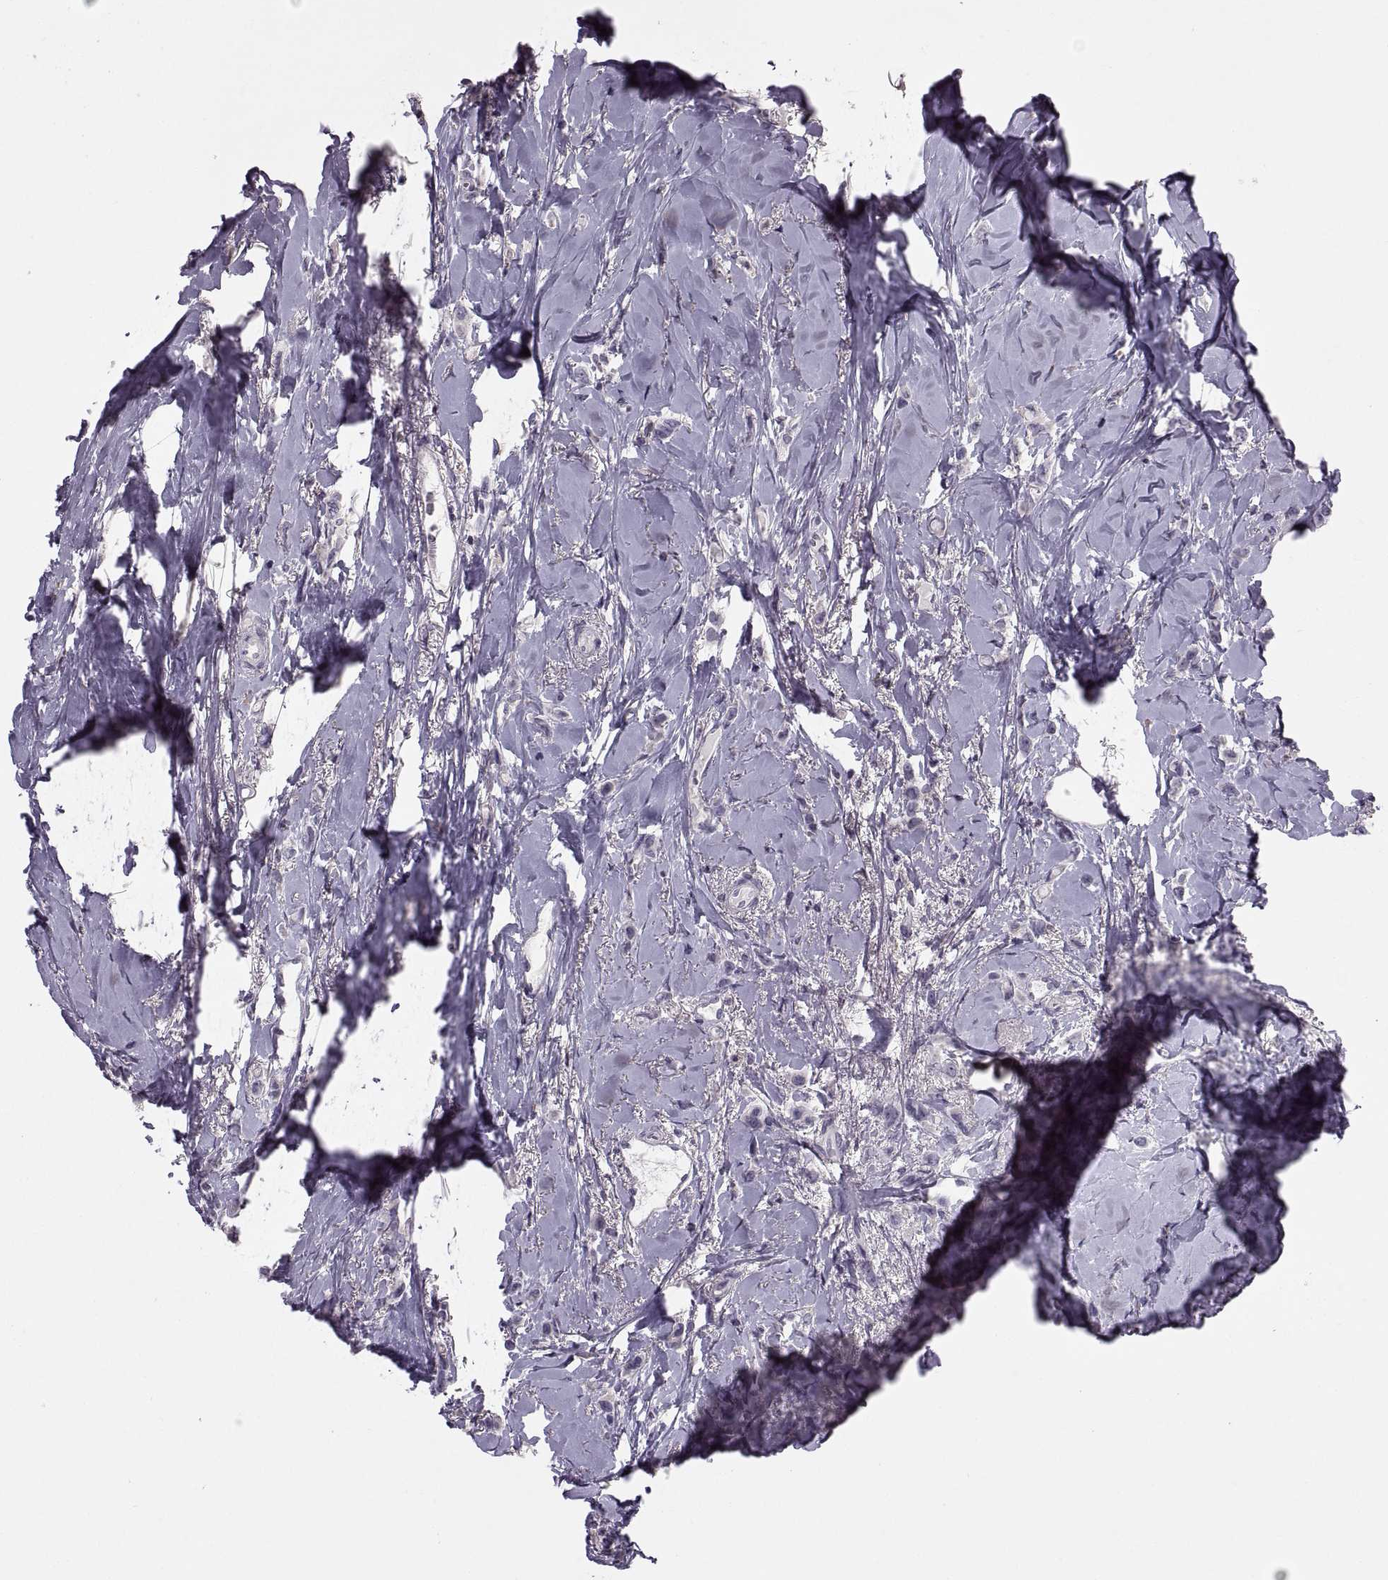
{"staining": {"intensity": "negative", "quantity": "none", "location": "none"}, "tissue": "breast cancer", "cell_type": "Tumor cells", "image_type": "cancer", "snomed": [{"axis": "morphology", "description": "Lobular carcinoma"}, {"axis": "topography", "description": "Breast"}], "caption": "A histopathology image of lobular carcinoma (breast) stained for a protein exhibits no brown staining in tumor cells.", "gene": "LETM2", "patient": {"sex": "female", "age": 66}}